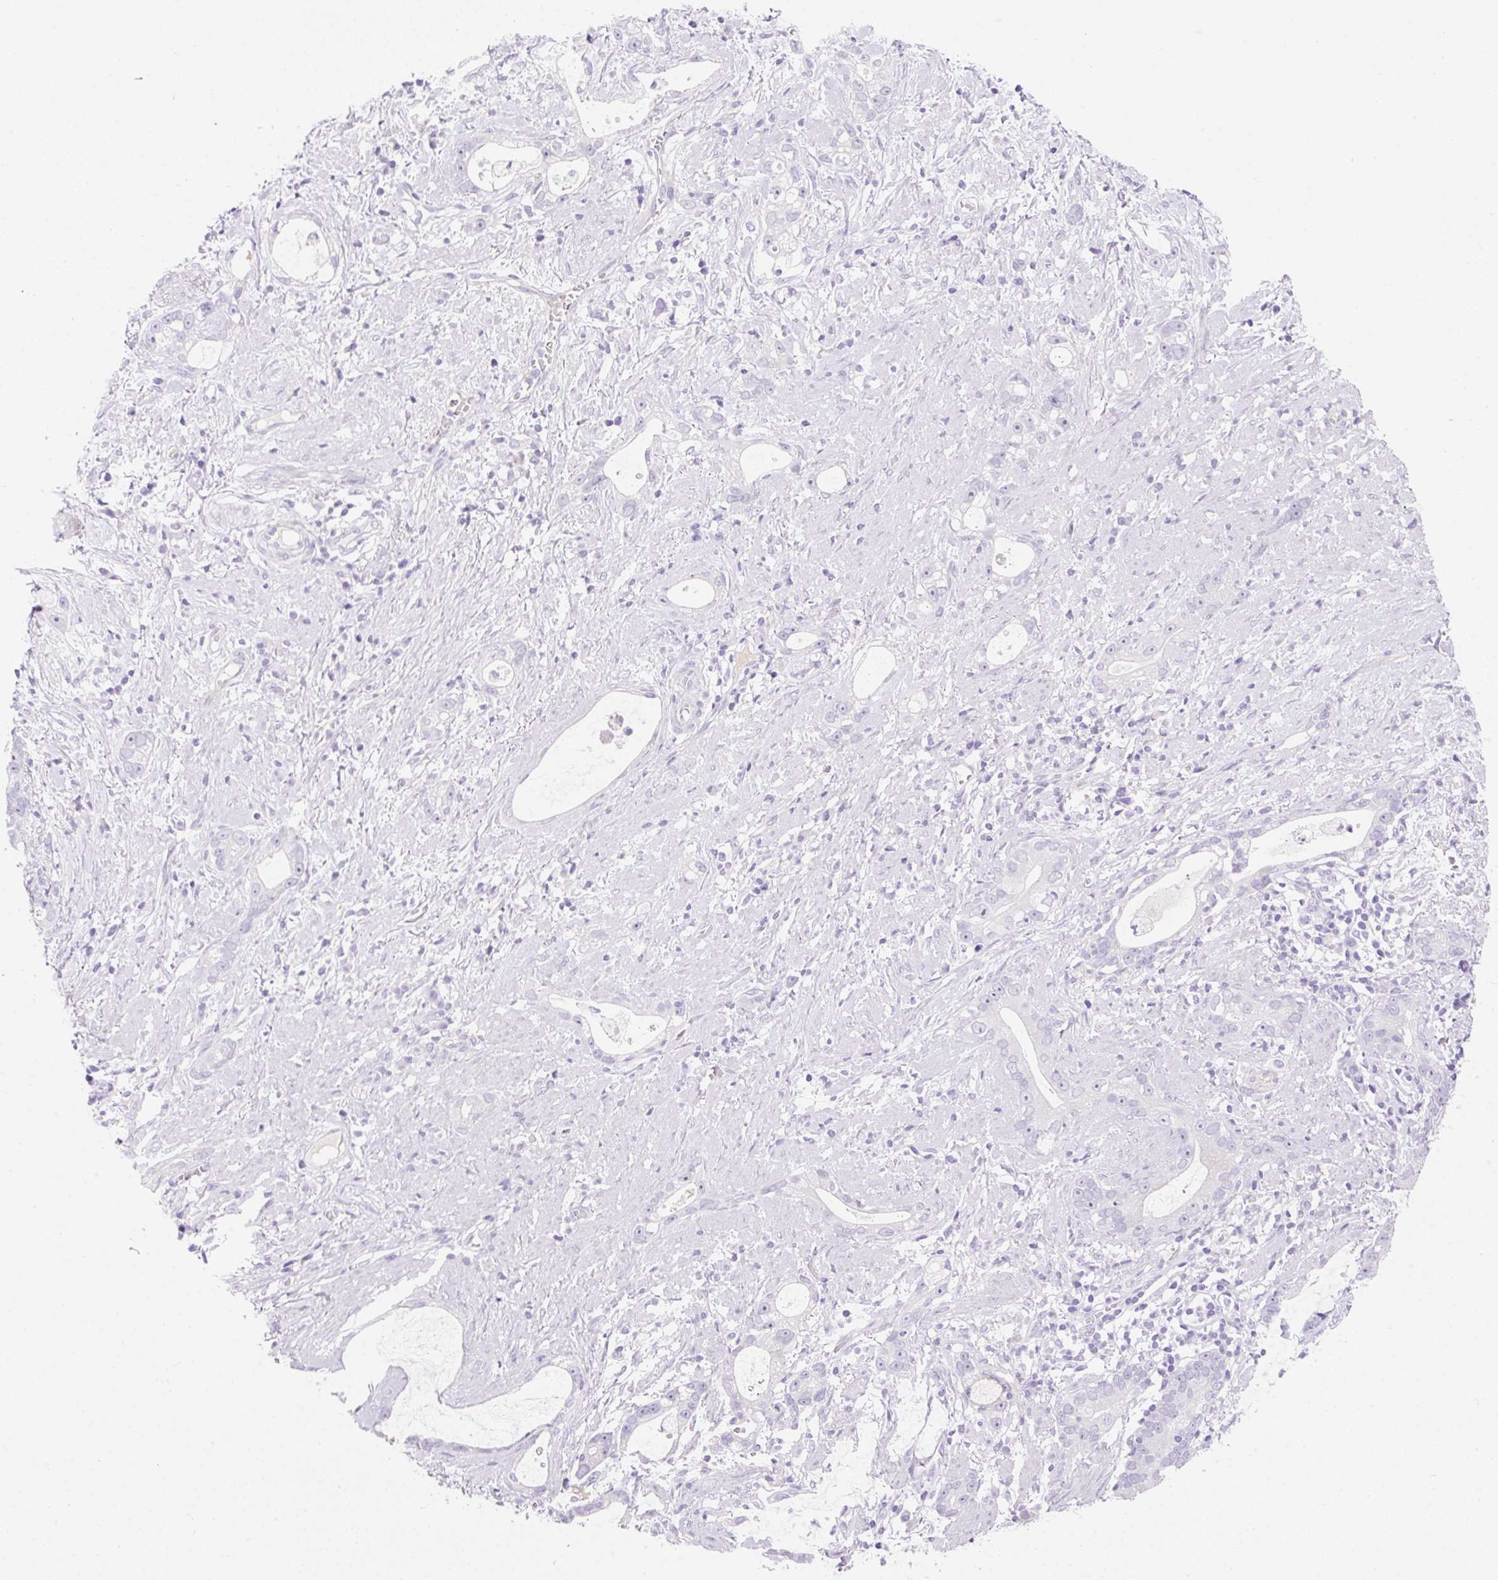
{"staining": {"intensity": "negative", "quantity": "none", "location": "none"}, "tissue": "stomach cancer", "cell_type": "Tumor cells", "image_type": "cancer", "snomed": [{"axis": "morphology", "description": "Adenocarcinoma, NOS"}, {"axis": "topography", "description": "Stomach"}], "caption": "High power microscopy photomicrograph of an immunohistochemistry (IHC) image of stomach cancer, revealing no significant staining in tumor cells.", "gene": "ZNF121", "patient": {"sex": "male", "age": 55}}